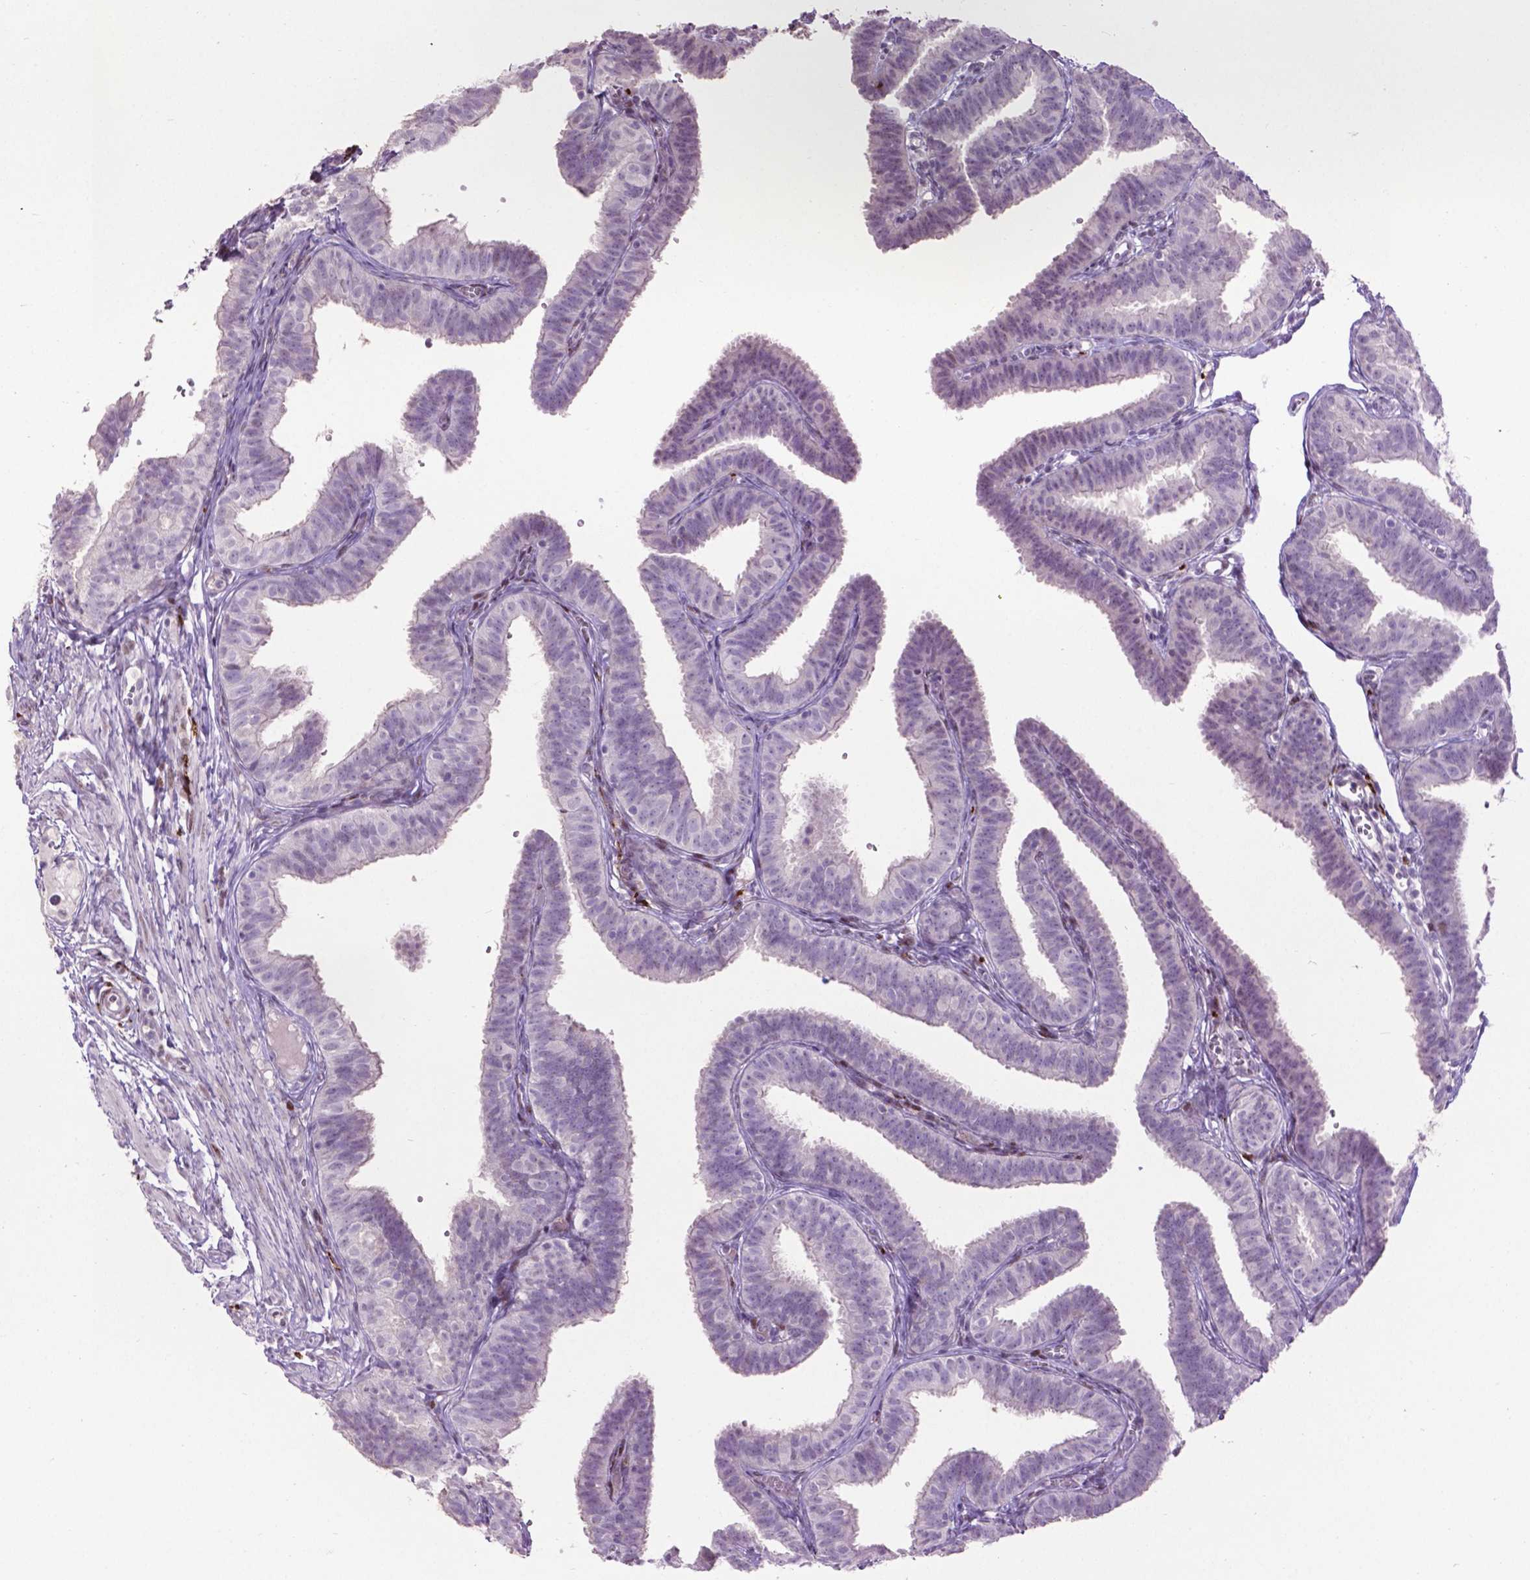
{"staining": {"intensity": "negative", "quantity": "none", "location": "none"}, "tissue": "fallopian tube", "cell_type": "Glandular cells", "image_type": "normal", "snomed": [{"axis": "morphology", "description": "Normal tissue, NOS"}, {"axis": "topography", "description": "Fallopian tube"}], "caption": "Fallopian tube stained for a protein using immunohistochemistry (IHC) shows no expression glandular cells.", "gene": "TH", "patient": {"sex": "female", "age": 25}}